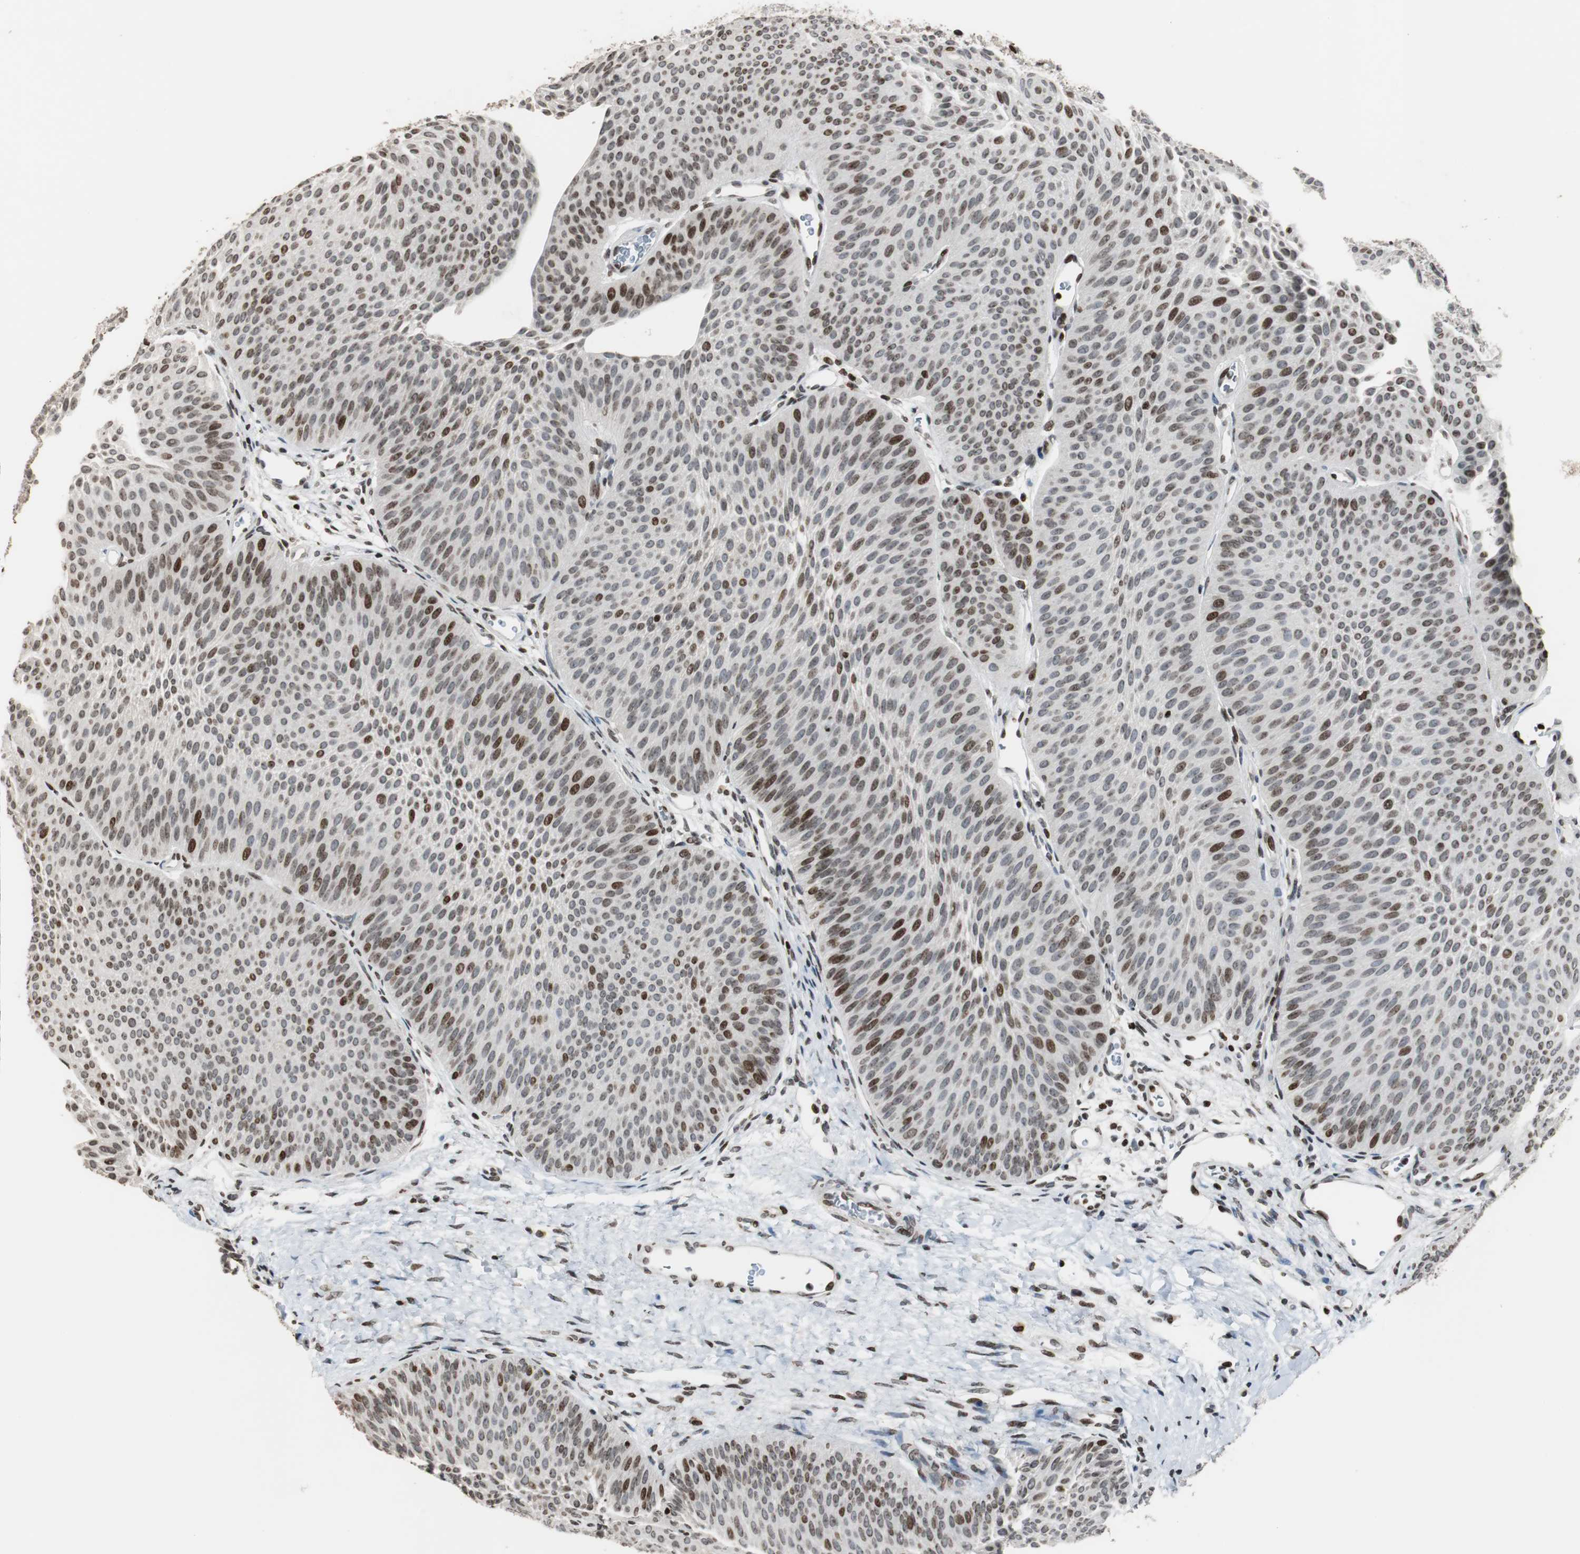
{"staining": {"intensity": "strong", "quantity": "25%-75%", "location": "nuclear"}, "tissue": "urothelial cancer", "cell_type": "Tumor cells", "image_type": "cancer", "snomed": [{"axis": "morphology", "description": "Urothelial carcinoma, Low grade"}, {"axis": "topography", "description": "Urinary bladder"}], "caption": "There is high levels of strong nuclear expression in tumor cells of urothelial cancer, as demonstrated by immunohistochemical staining (brown color).", "gene": "PAXIP1", "patient": {"sex": "female", "age": 60}}